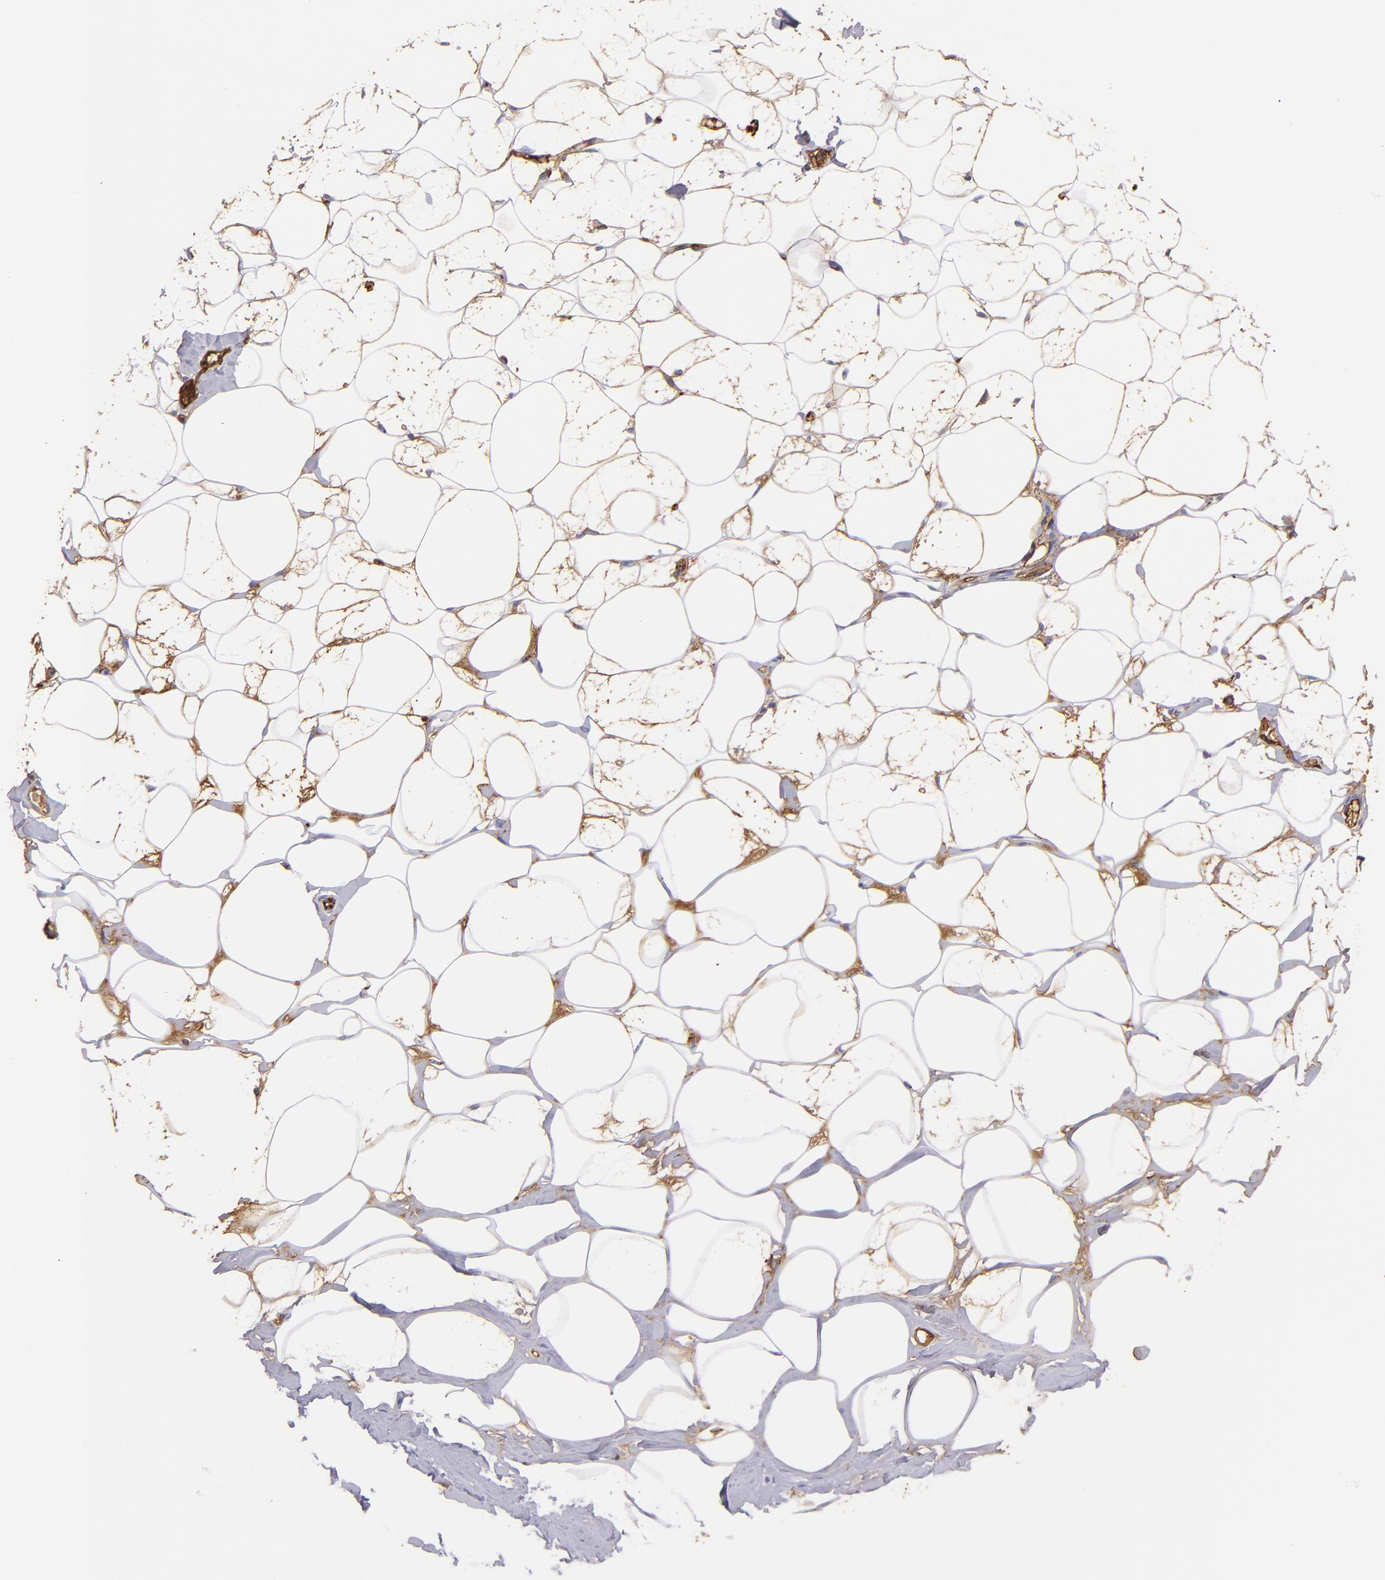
{"staining": {"intensity": "moderate", "quantity": "<25%", "location": "cytoplasmic/membranous"}, "tissue": "breast", "cell_type": "Adipocytes", "image_type": "normal", "snomed": [{"axis": "morphology", "description": "Normal tissue, NOS"}, {"axis": "morphology", "description": "Fibrosis, NOS"}, {"axis": "topography", "description": "Breast"}], "caption": "Adipocytes reveal low levels of moderate cytoplasmic/membranous staining in approximately <25% of cells in benign breast.", "gene": "FGB", "patient": {"sex": "female", "age": 39}}